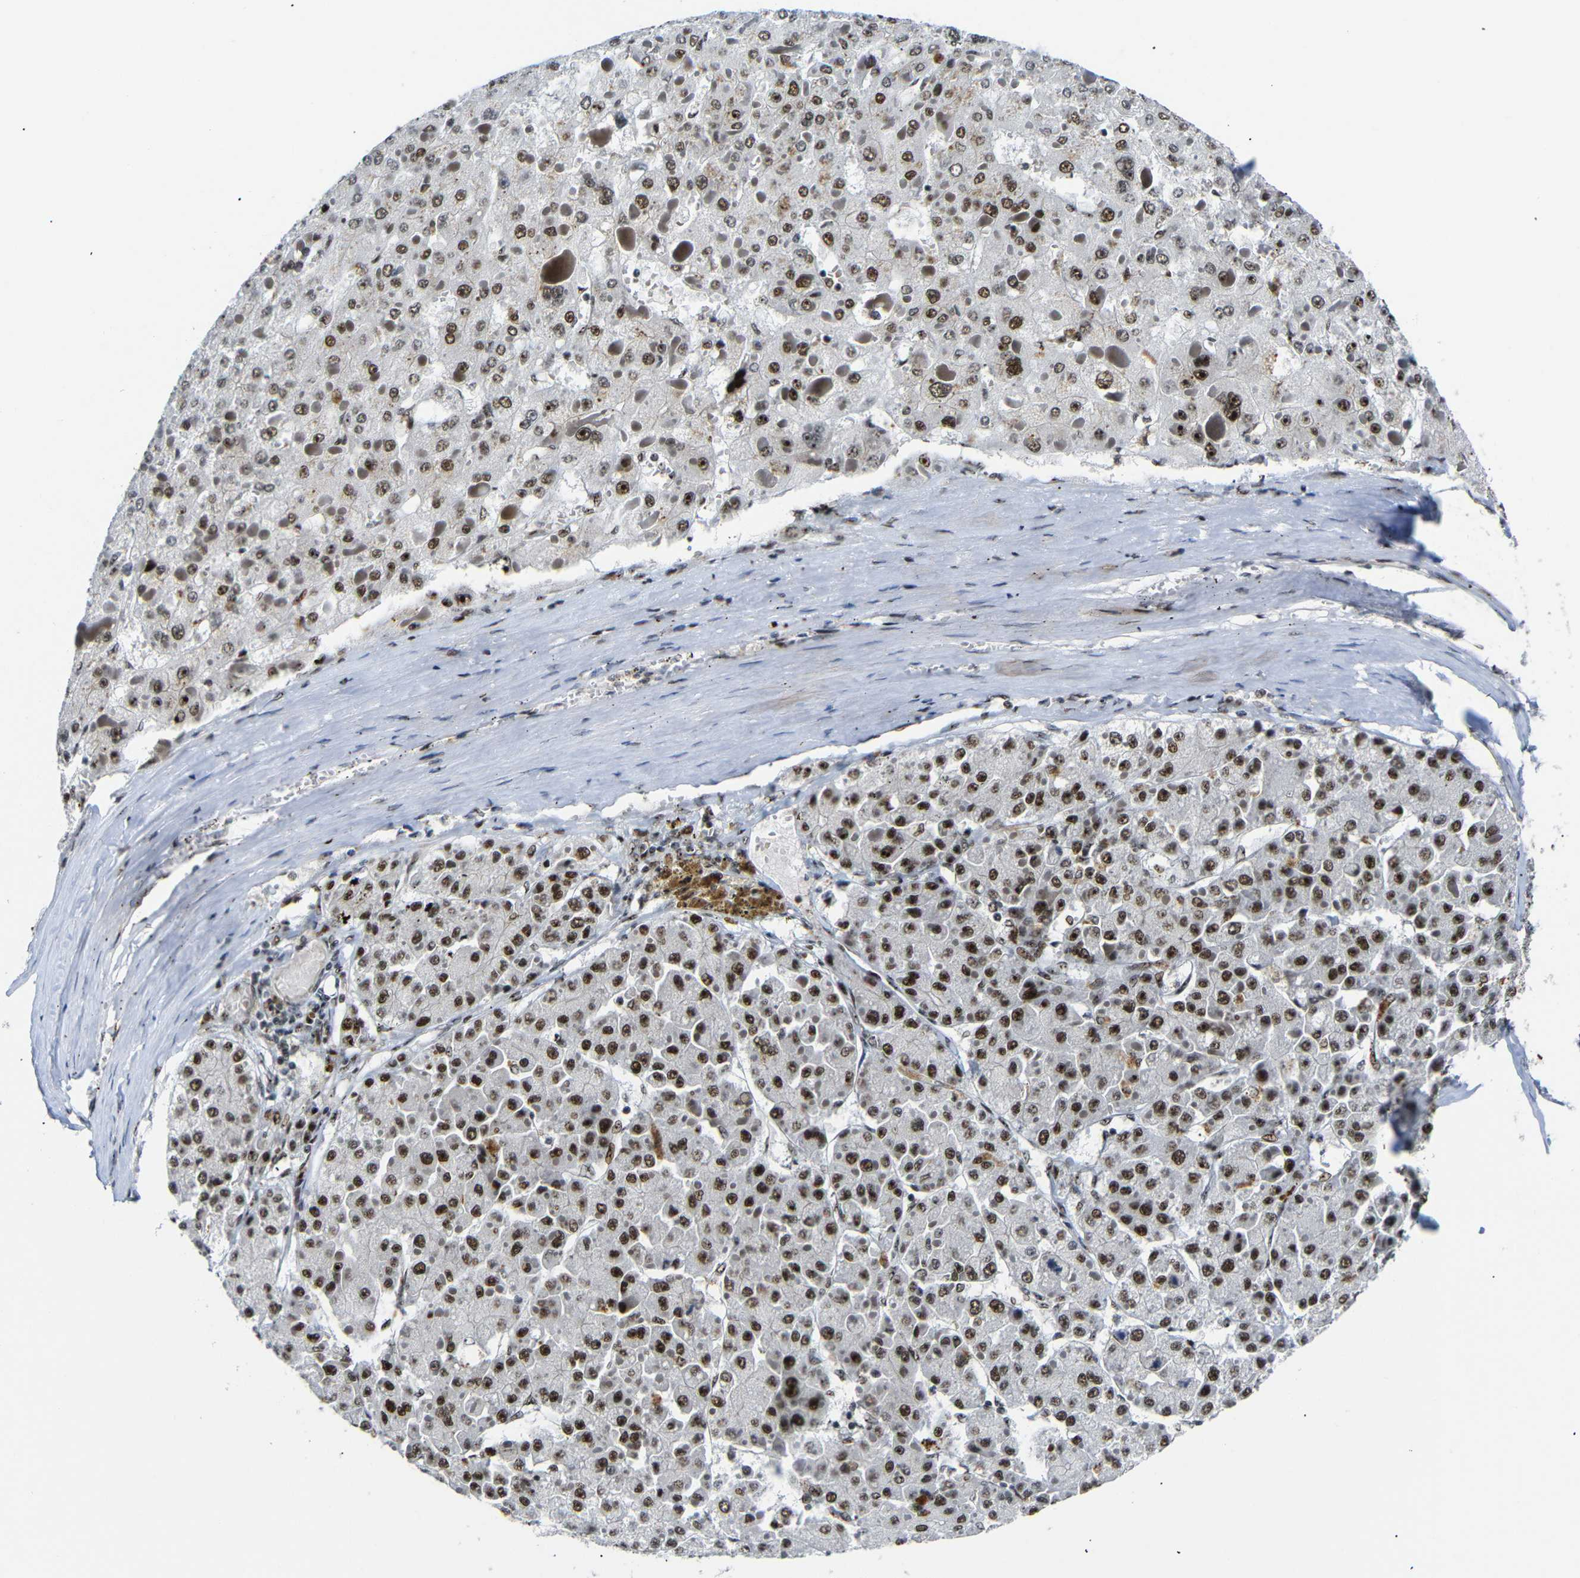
{"staining": {"intensity": "strong", "quantity": ">75%", "location": "nuclear"}, "tissue": "liver cancer", "cell_type": "Tumor cells", "image_type": "cancer", "snomed": [{"axis": "morphology", "description": "Carcinoma, Hepatocellular, NOS"}, {"axis": "topography", "description": "Liver"}], "caption": "Approximately >75% of tumor cells in human liver hepatocellular carcinoma exhibit strong nuclear protein expression as visualized by brown immunohistochemical staining.", "gene": "SETDB2", "patient": {"sex": "female", "age": 73}}